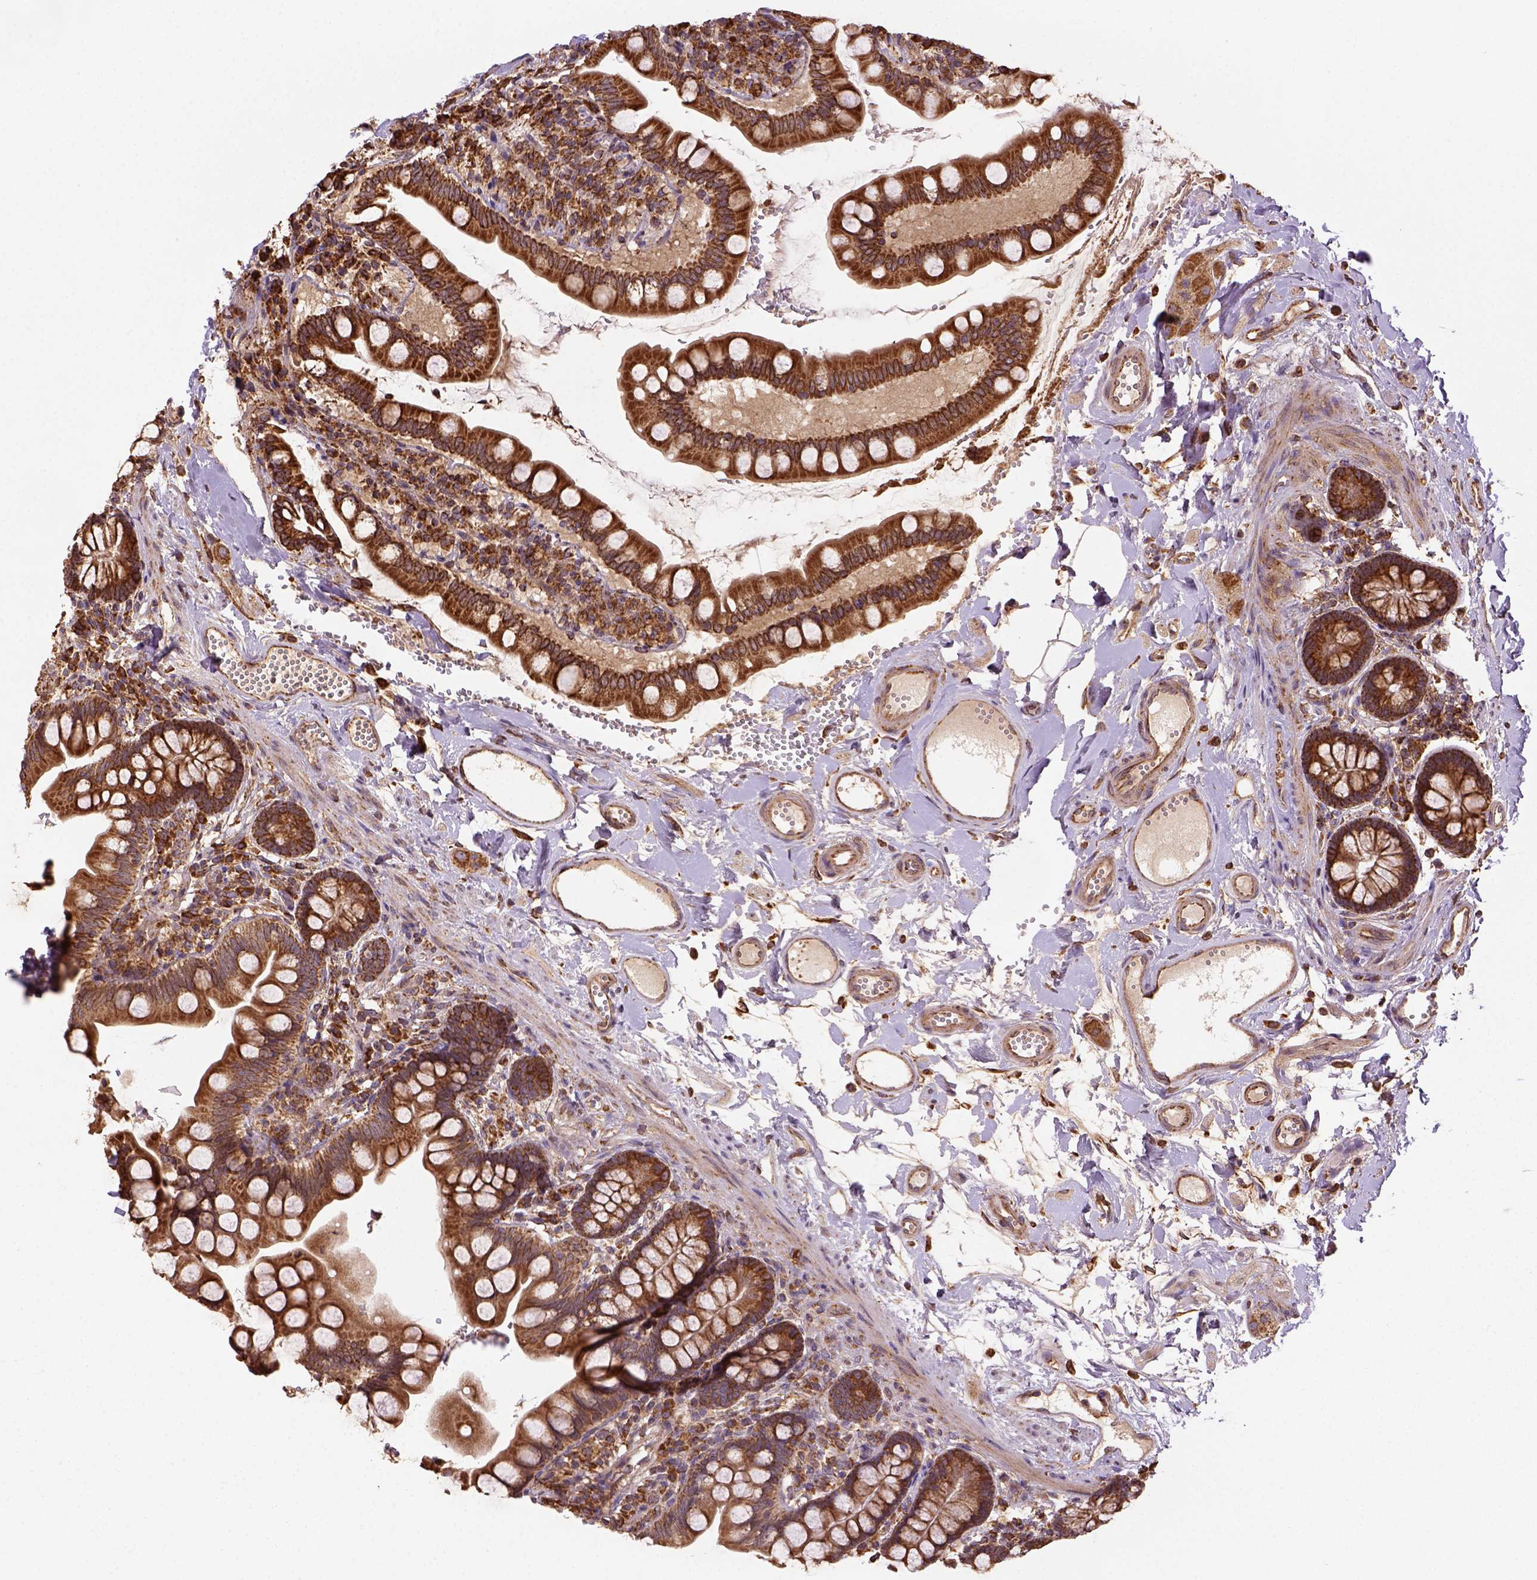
{"staining": {"intensity": "strong", "quantity": ">75%", "location": "cytoplasmic/membranous"}, "tissue": "small intestine", "cell_type": "Glandular cells", "image_type": "normal", "snomed": [{"axis": "morphology", "description": "Normal tissue, NOS"}, {"axis": "topography", "description": "Small intestine"}], "caption": "IHC of normal small intestine demonstrates high levels of strong cytoplasmic/membranous expression in about >75% of glandular cells. Immunohistochemistry (ihc) stains the protein in brown and the nuclei are stained blue.", "gene": "MAPK8IP3", "patient": {"sex": "female", "age": 56}}